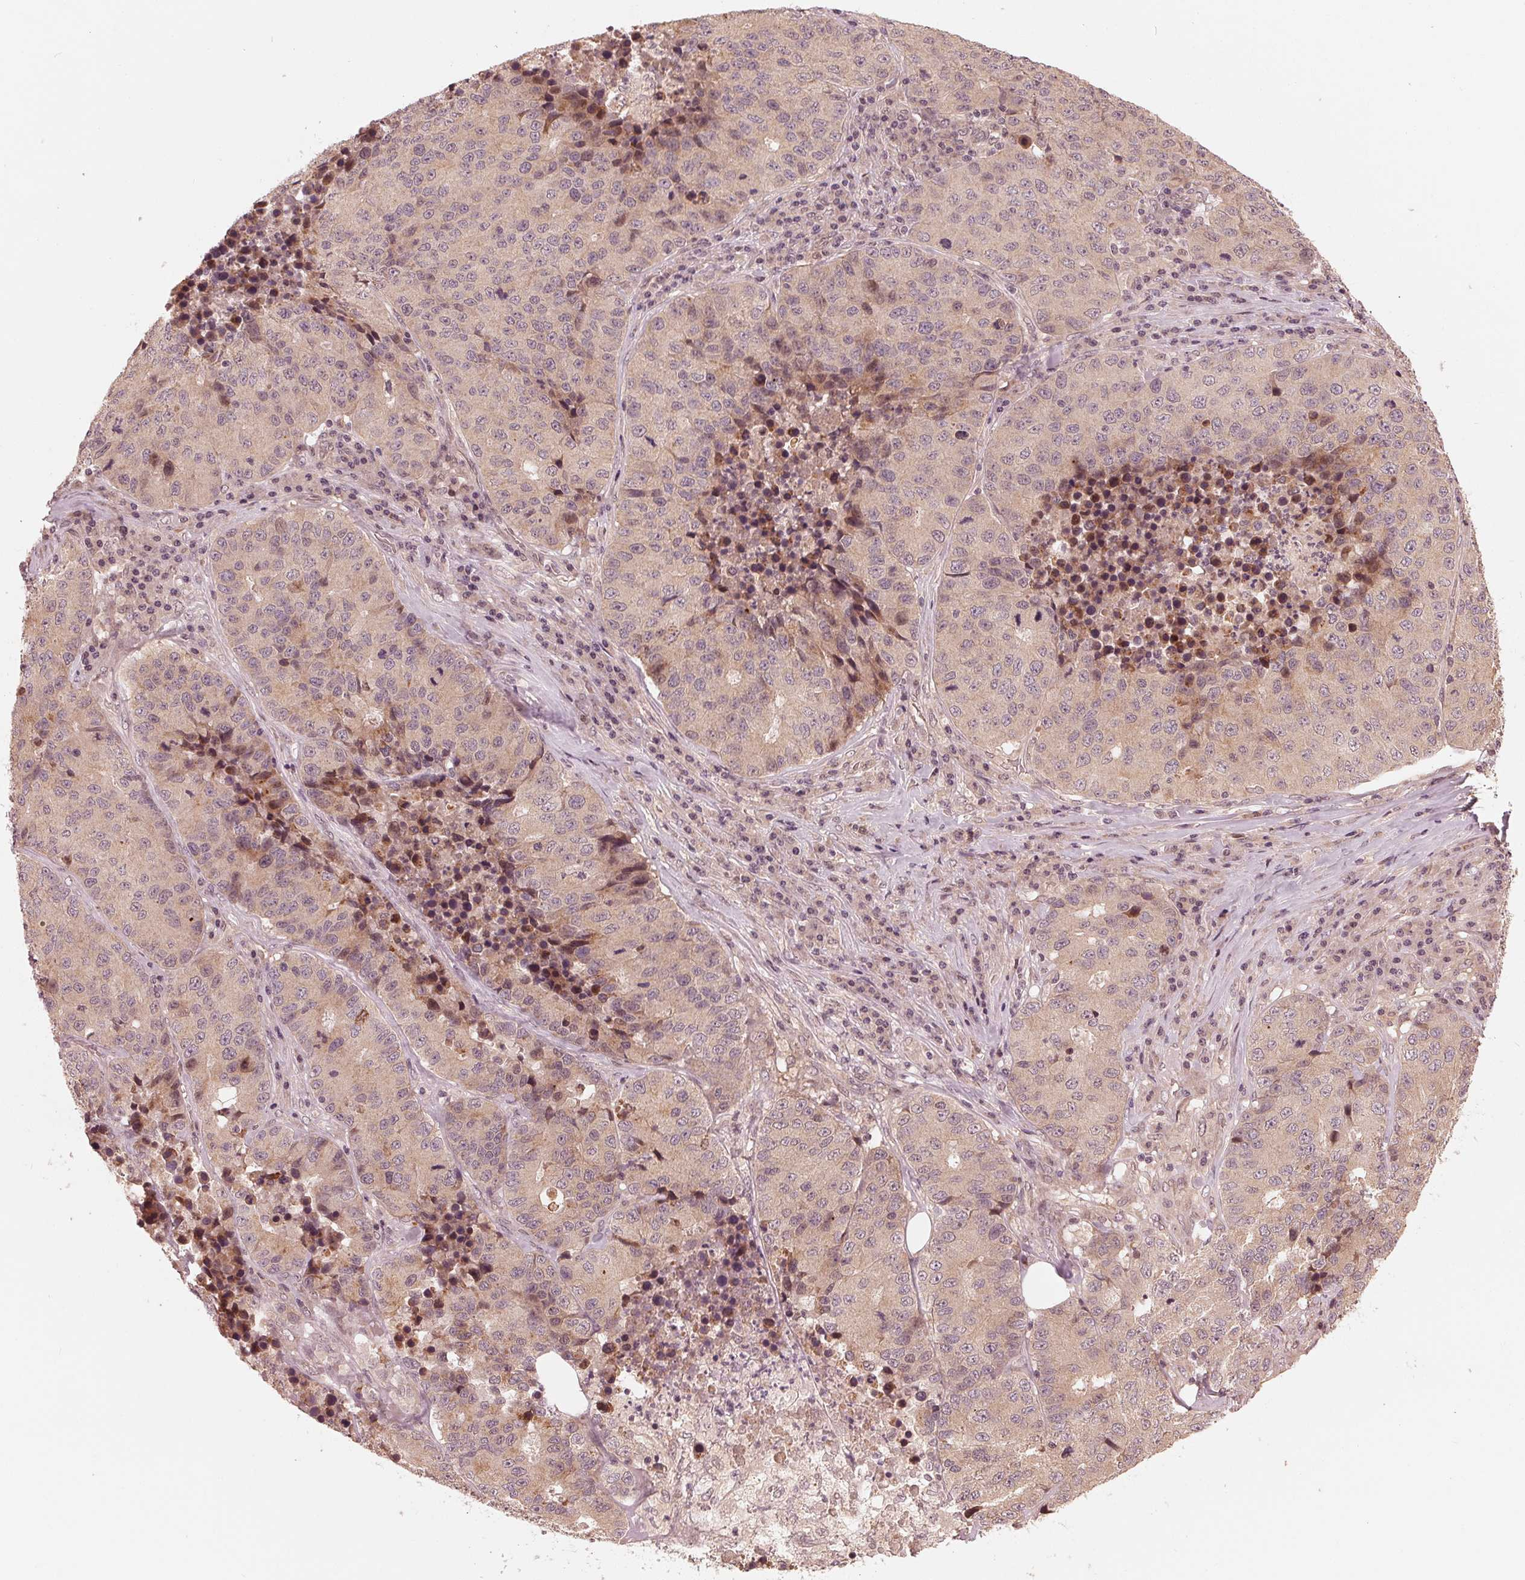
{"staining": {"intensity": "weak", "quantity": ">75%", "location": "cytoplasmic/membranous,nuclear"}, "tissue": "stomach cancer", "cell_type": "Tumor cells", "image_type": "cancer", "snomed": [{"axis": "morphology", "description": "Adenocarcinoma, NOS"}, {"axis": "topography", "description": "Stomach"}], "caption": "The micrograph displays immunohistochemical staining of adenocarcinoma (stomach). There is weak cytoplasmic/membranous and nuclear expression is identified in about >75% of tumor cells.", "gene": "ZNF471", "patient": {"sex": "male", "age": 71}}